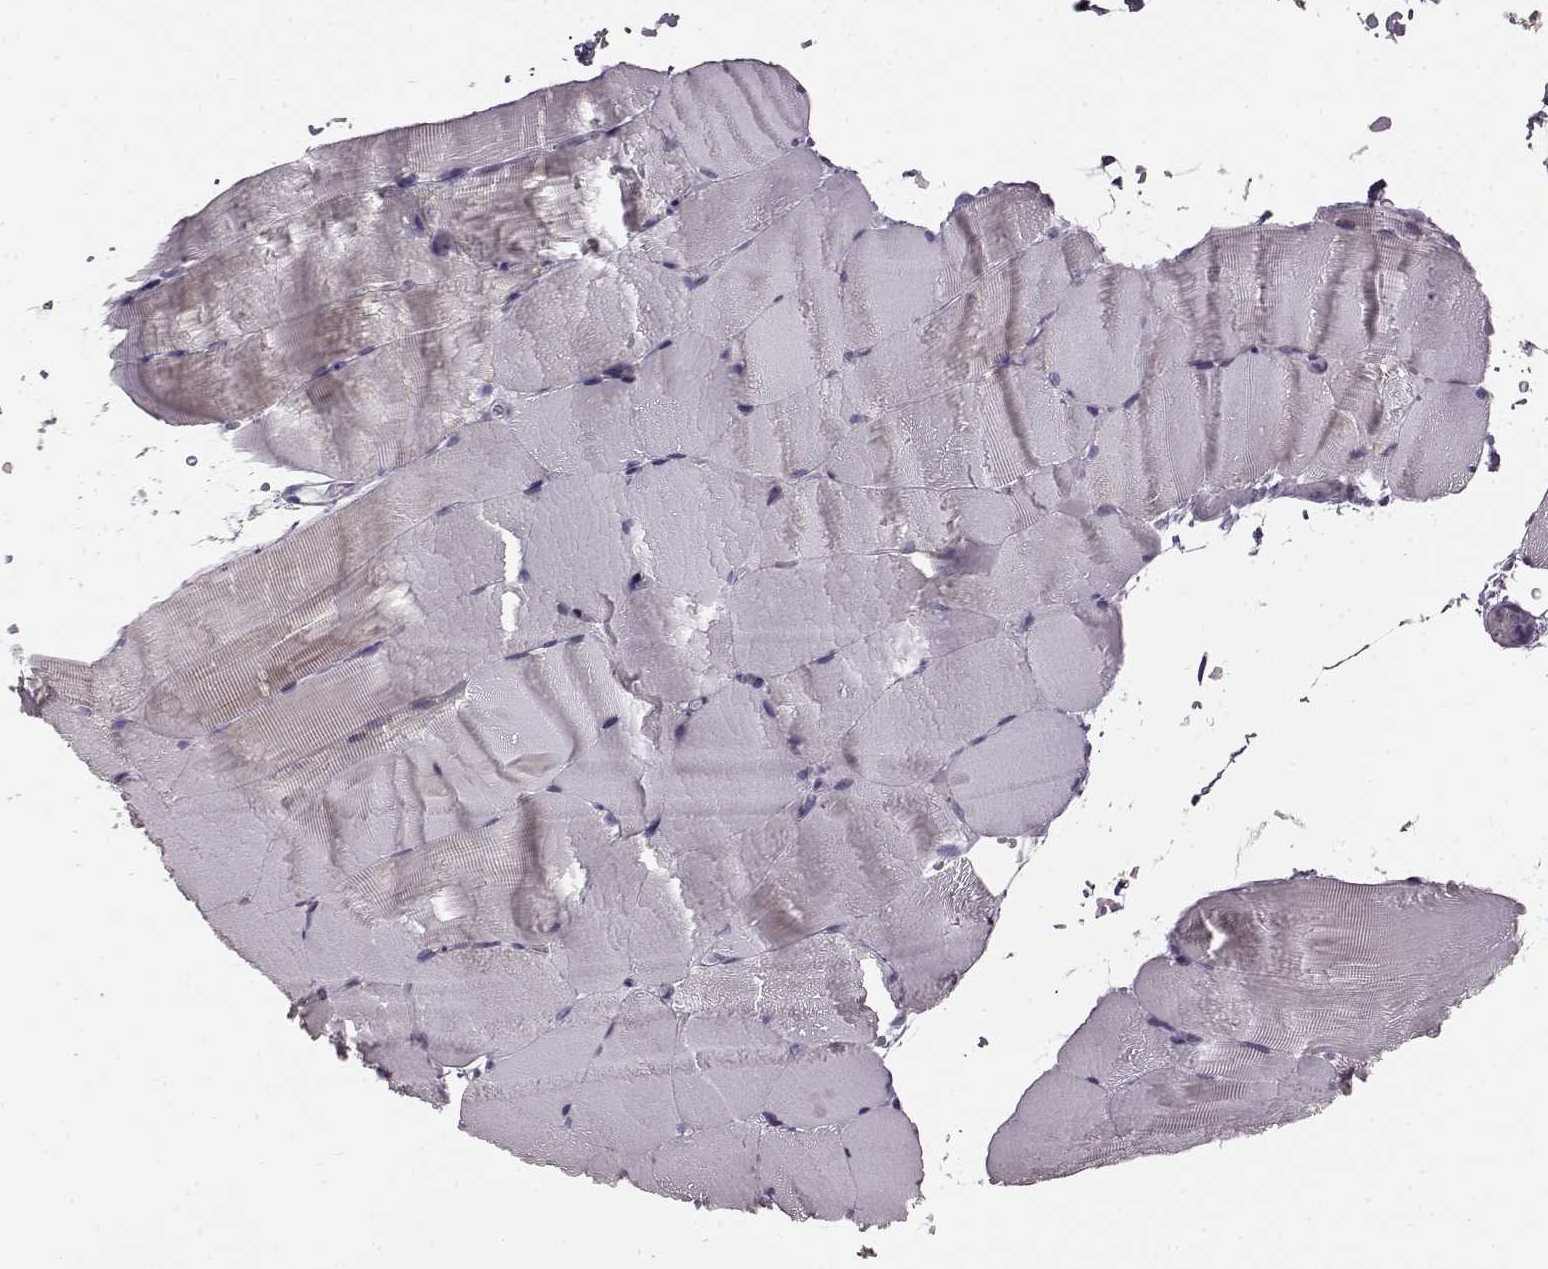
{"staining": {"intensity": "negative", "quantity": "none", "location": "none"}, "tissue": "skeletal muscle", "cell_type": "Myocytes", "image_type": "normal", "snomed": [{"axis": "morphology", "description": "Normal tissue, NOS"}, {"axis": "topography", "description": "Skeletal muscle"}], "caption": "Histopathology image shows no significant protein staining in myocytes of benign skeletal muscle. (DAB (3,3'-diaminobenzidine) immunohistochemistry (IHC) with hematoxylin counter stain).", "gene": "FAM8A1", "patient": {"sex": "female", "age": 37}}